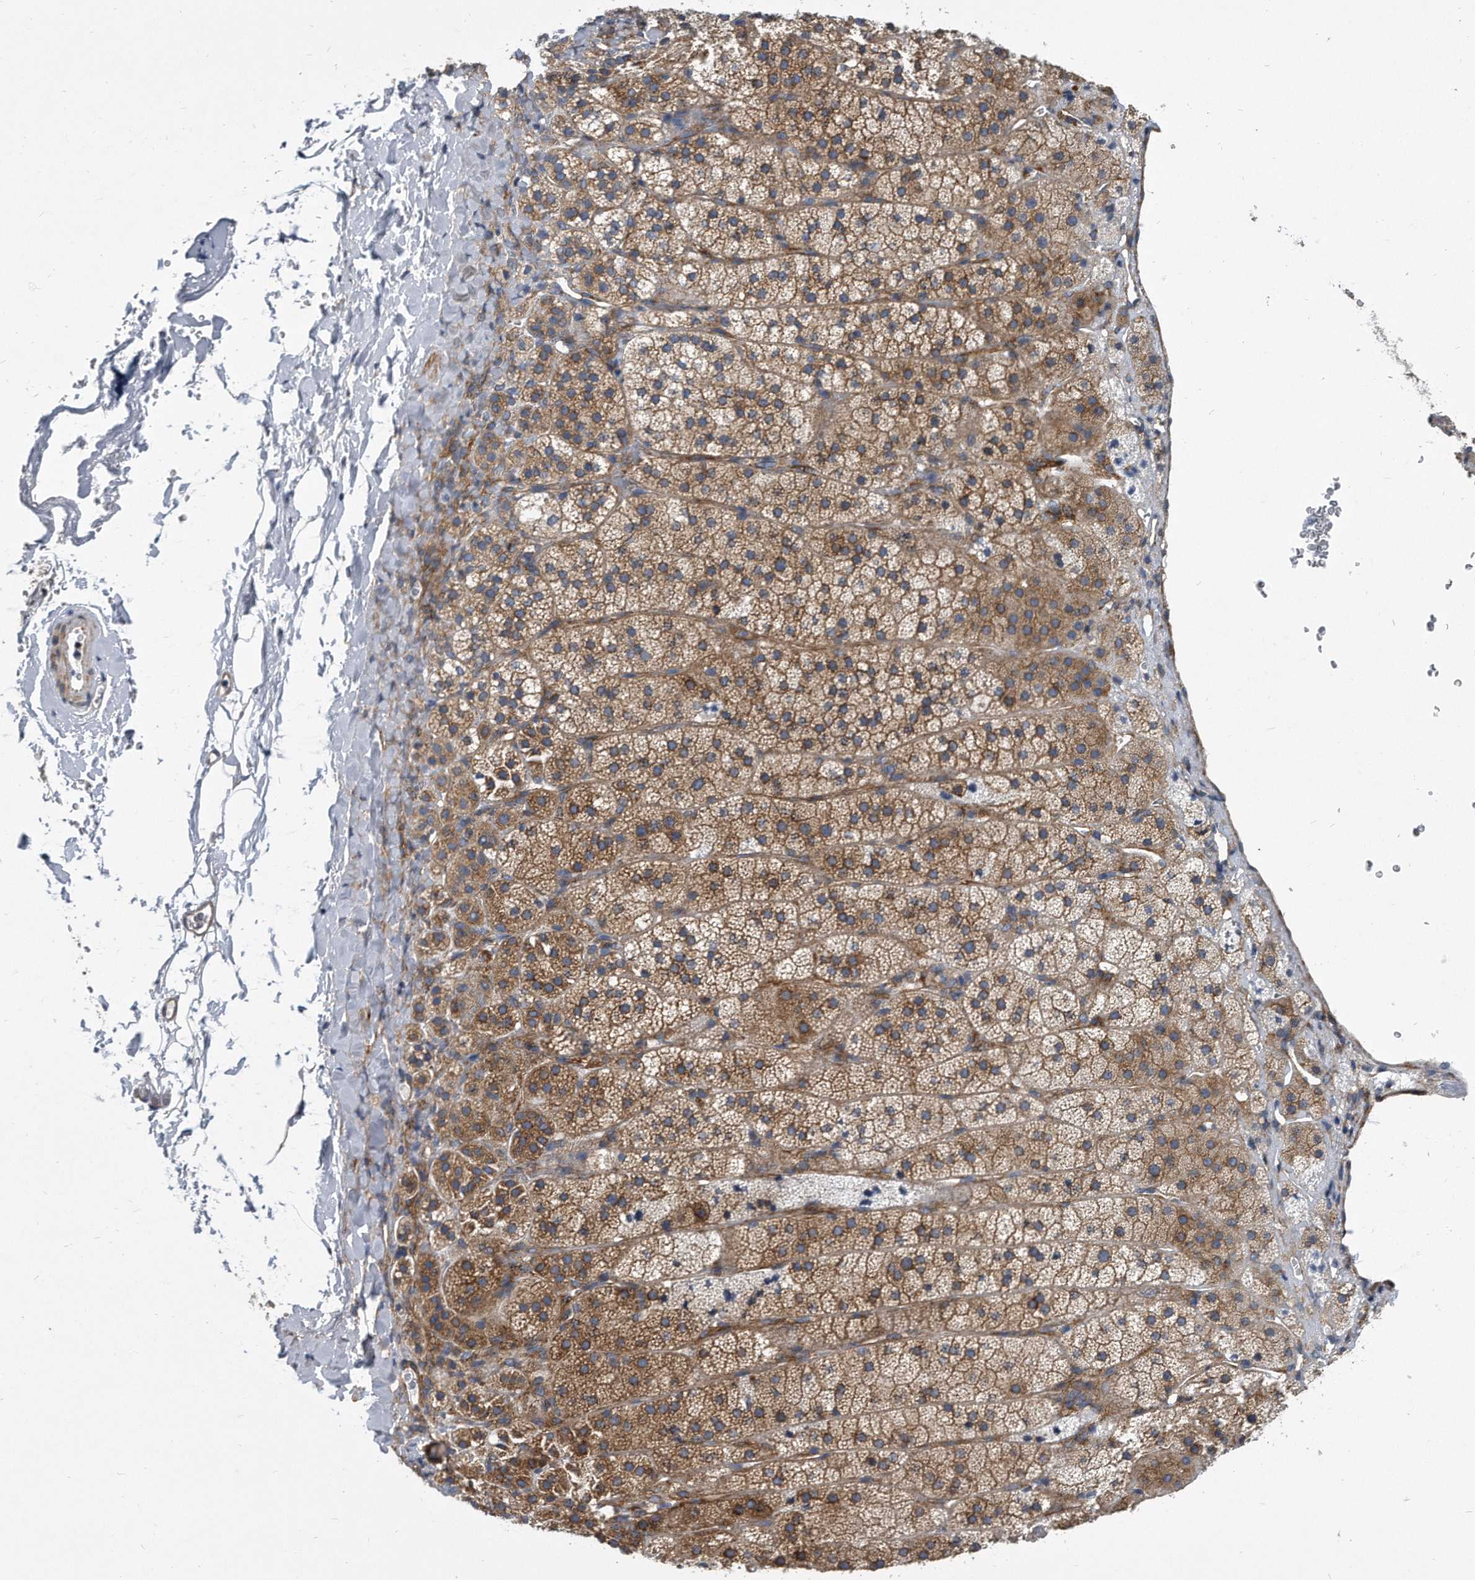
{"staining": {"intensity": "moderate", "quantity": ">75%", "location": "cytoplasmic/membranous"}, "tissue": "adrenal gland", "cell_type": "Glandular cells", "image_type": "normal", "snomed": [{"axis": "morphology", "description": "Normal tissue, NOS"}, {"axis": "topography", "description": "Adrenal gland"}], "caption": "High-power microscopy captured an immunohistochemistry micrograph of normal adrenal gland, revealing moderate cytoplasmic/membranous positivity in about >75% of glandular cells. The protein of interest is shown in brown color, while the nuclei are stained blue.", "gene": "EIF2B4", "patient": {"sex": "female", "age": 44}}